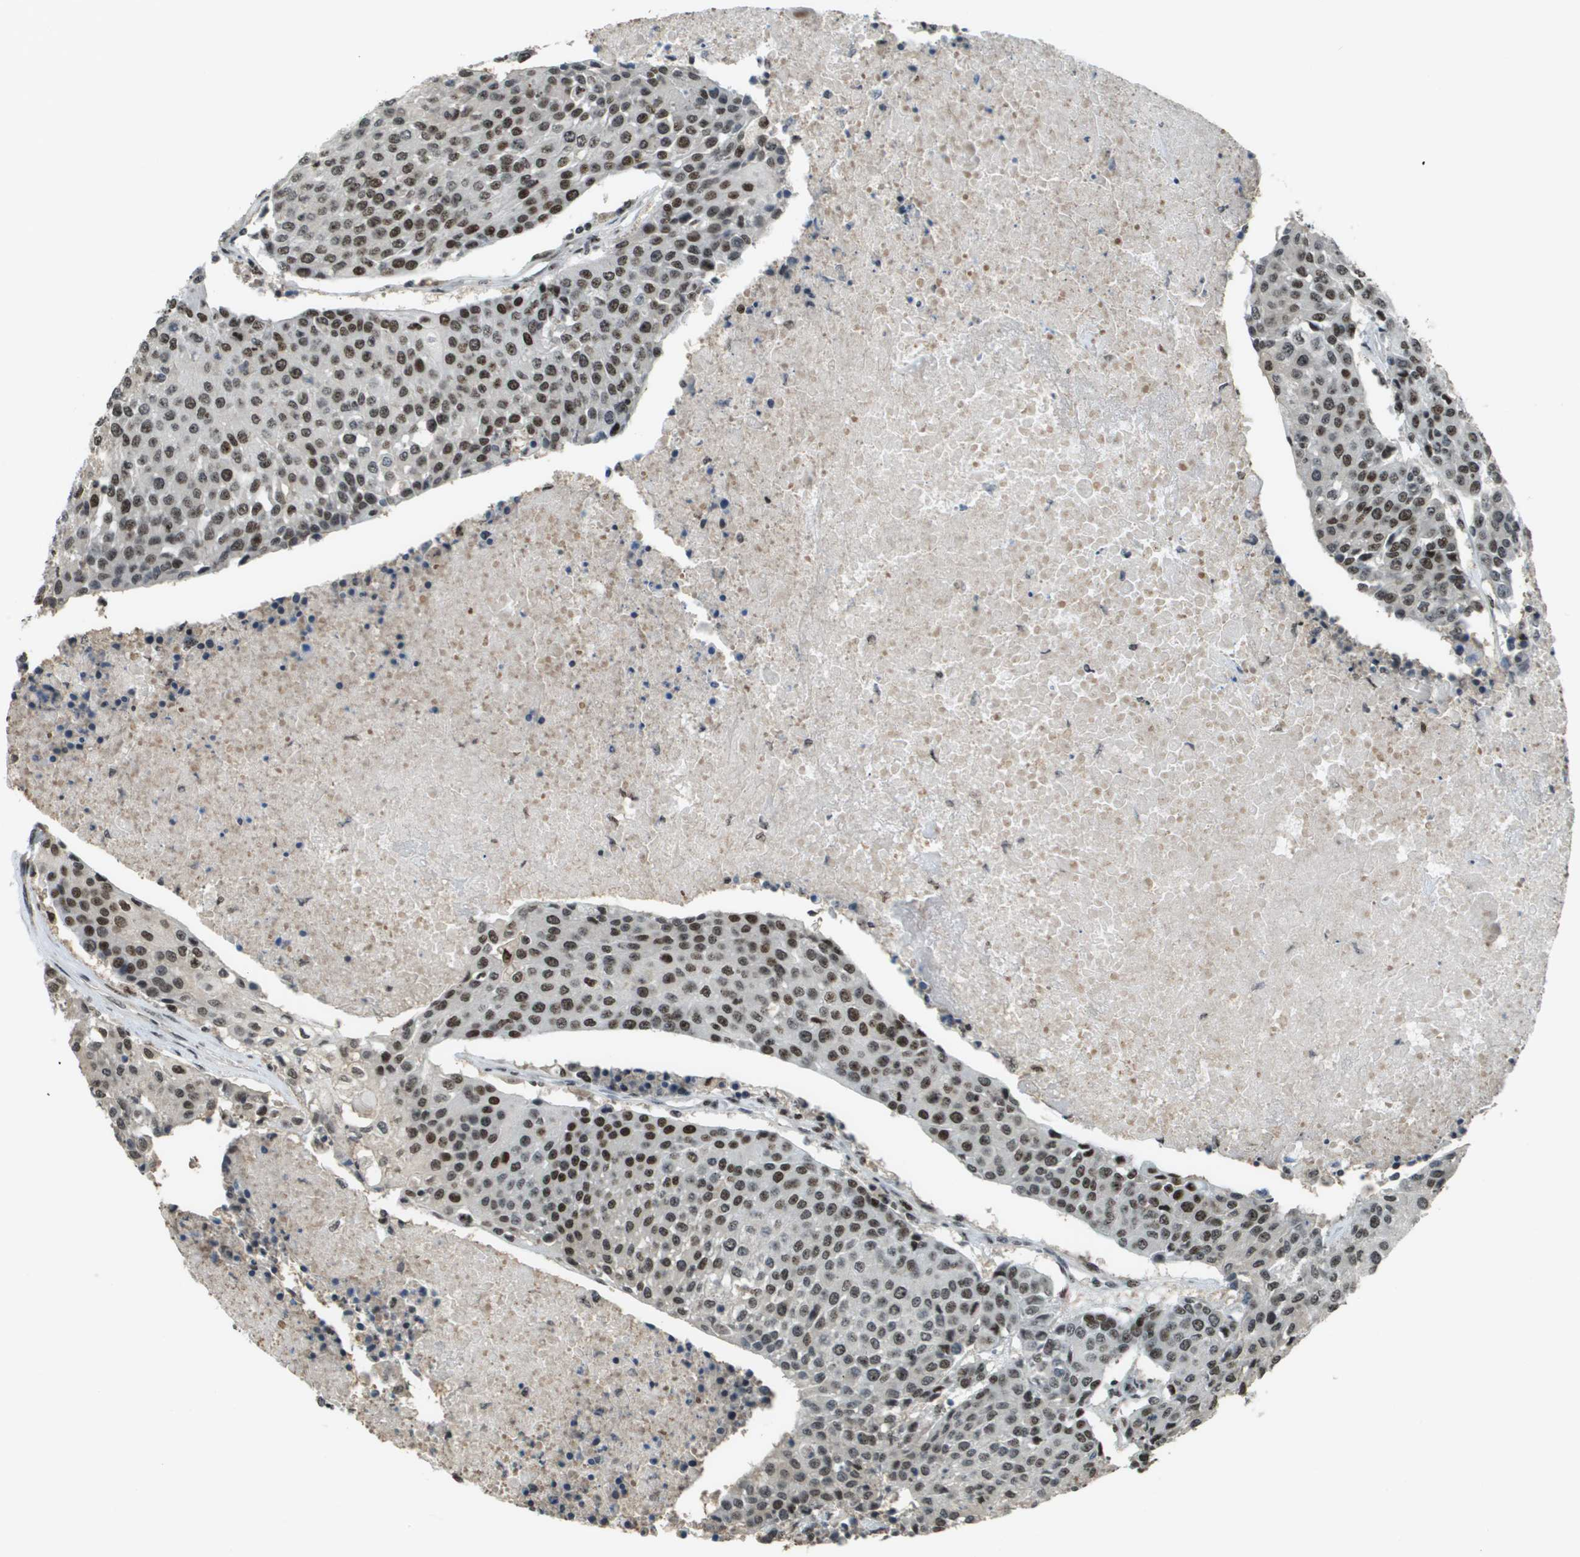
{"staining": {"intensity": "strong", "quantity": ">75%", "location": "nuclear"}, "tissue": "urothelial cancer", "cell_type": "Tumor cells", "image_type": "cancer", "snomed": [{"axis": "morphology", "description": "Urothelial carcinoma, High grade"}, {"axis": "topography", "description": "Urinary bladder"}], "caption": "Immunohistochemical staining of human urothelial cancer shows strong nuclear protein staining in approximately >75% of tumor cells.", "gene": "SP100", "patient": {"sex": "female", "age": 85}}